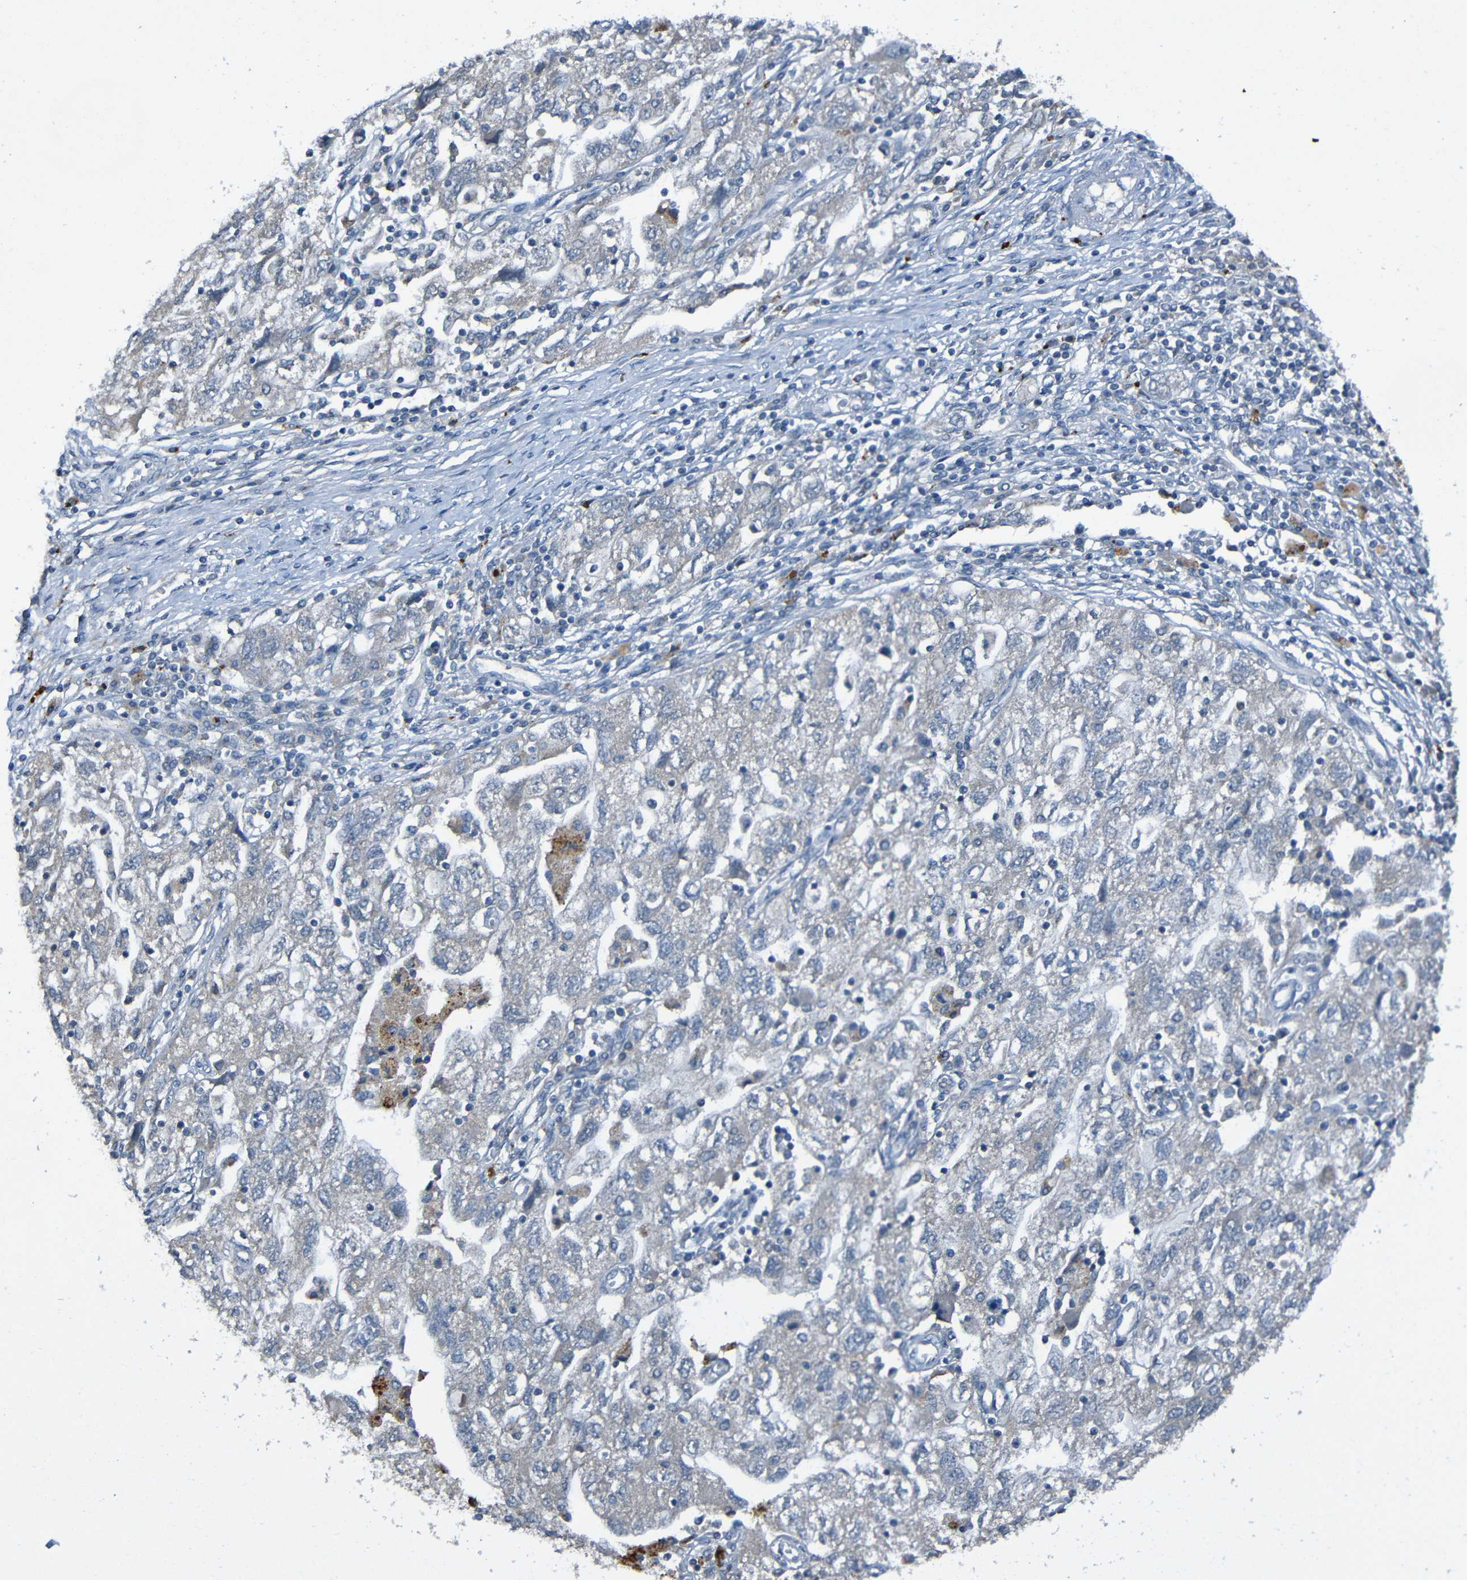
{"staining": {"intensity": "negative", "quantity": "none", "location": "none"}, "tissue": "ovarian cancer", "cell_type": "Tumor cells", "image_type": "cancer", "snomed": [{"axis": "morphology", "description": "Carcinoma, NOS"}, {"axis": "morphology", "description": "Cystadenocarcinoma, serous, NOS"}, {"axis": "topography", "description": "Ovary"}], "caption": "Immunohistochemical staining of ovarian cancer exhibits no significant staining in tumor cells. (Brightfield microscopy of DAB immunohistochemistry at high magnification).", "gene": "LRRC70", "patient": {"sex": "female", "age": 69}}